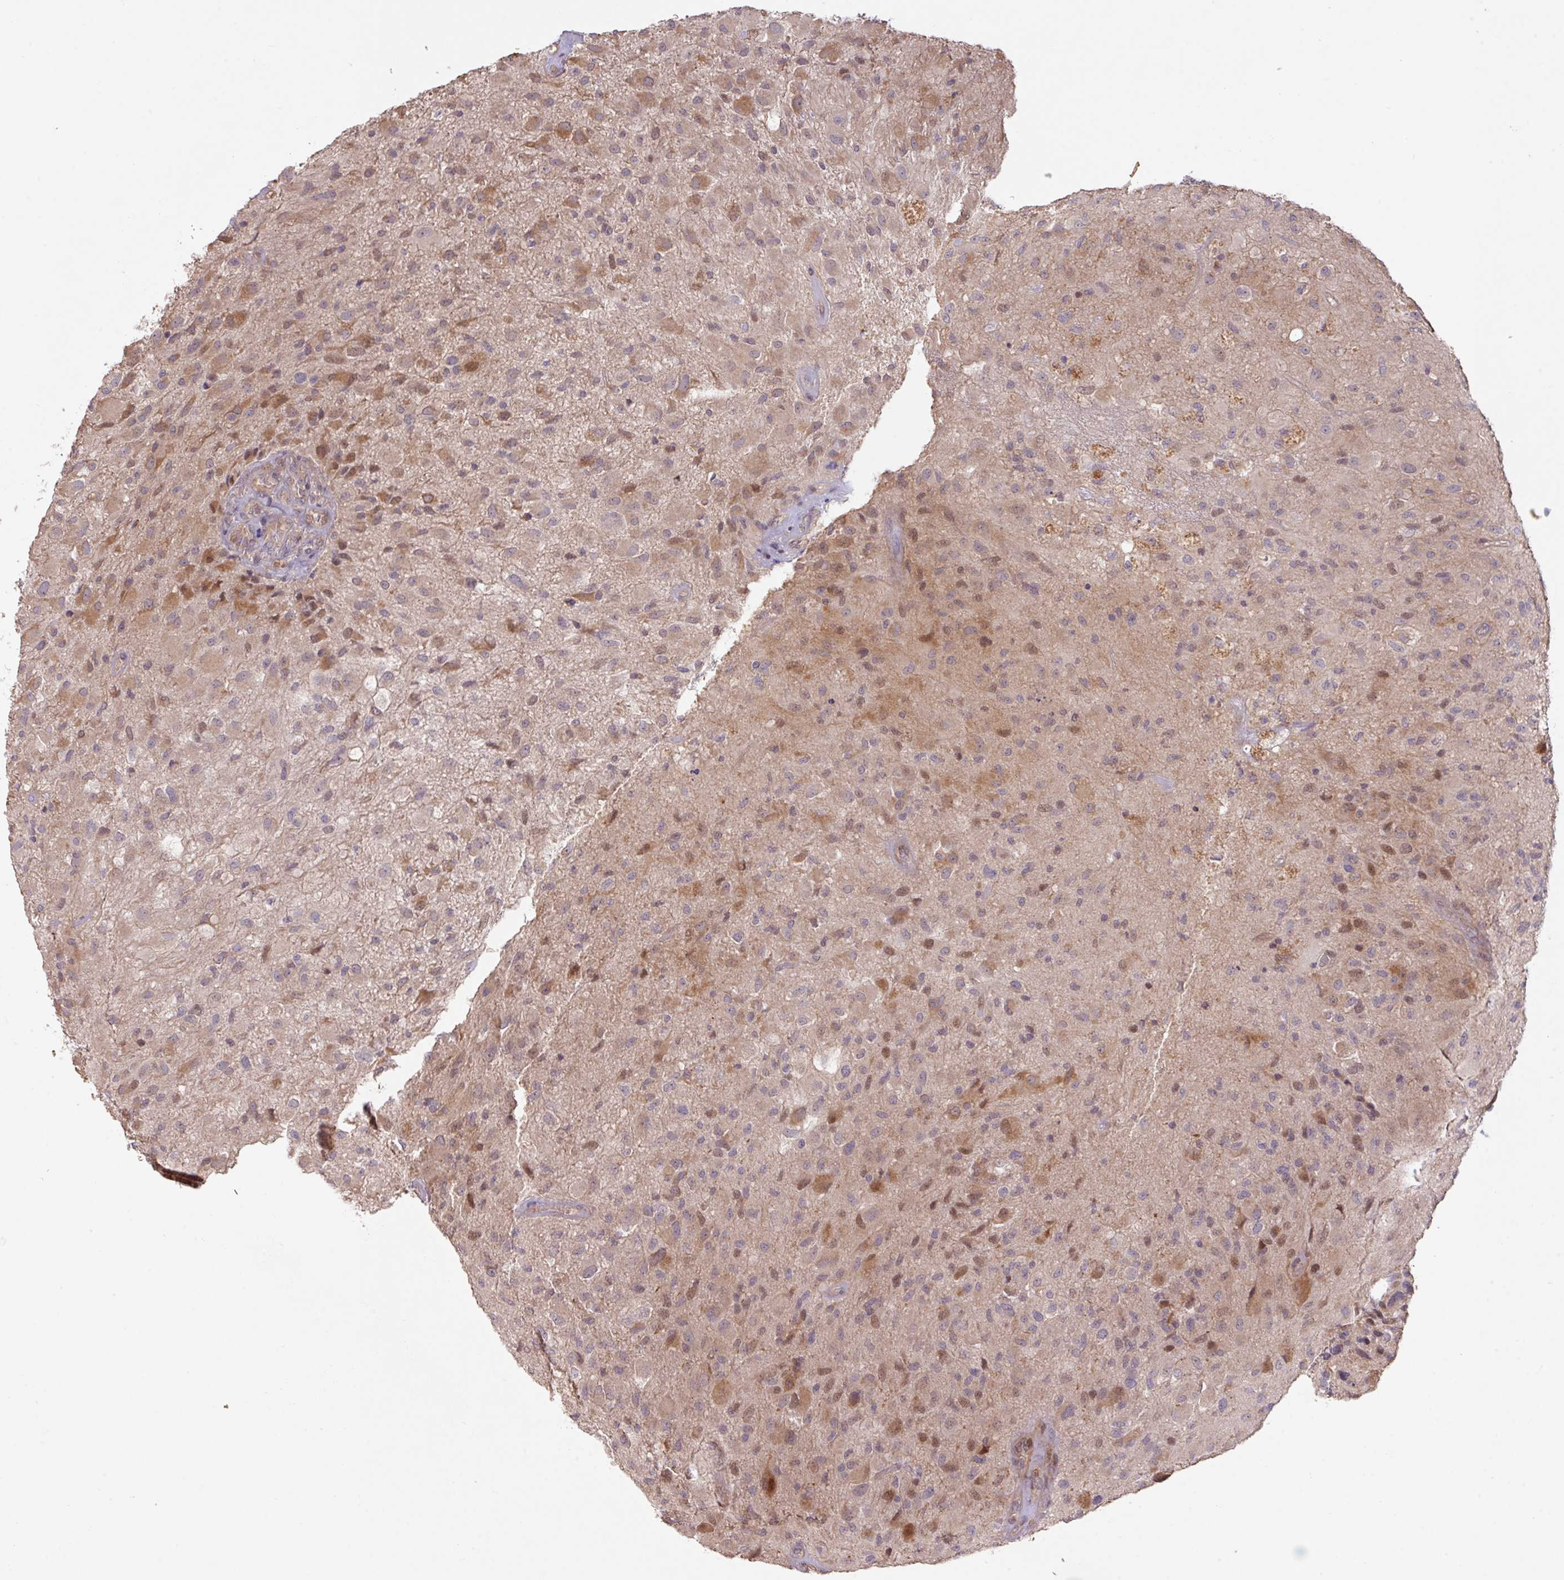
{"staining": {"intensity": "moderate", "quantity": "25%-75%", "location": "cytoplasmic/membranous,nuclear"}, "tissue": "glioma", "cell_type": "Tumor cells", "image_type": "cancer", "snomed": [{"axis": "morphology", "description": "Glioma, malignant, High grade"}, {"axis": "topography", "description": "Brain"}], "caption": "IHC of human malignant high-grade glioma reveals medium levels of moderate cytoplasmic/membranous and nuclear expression in approximately 25%-75% of tumor cells.", "gene": "PRADC1", "patient": {"sex": "female", "age": 67}}